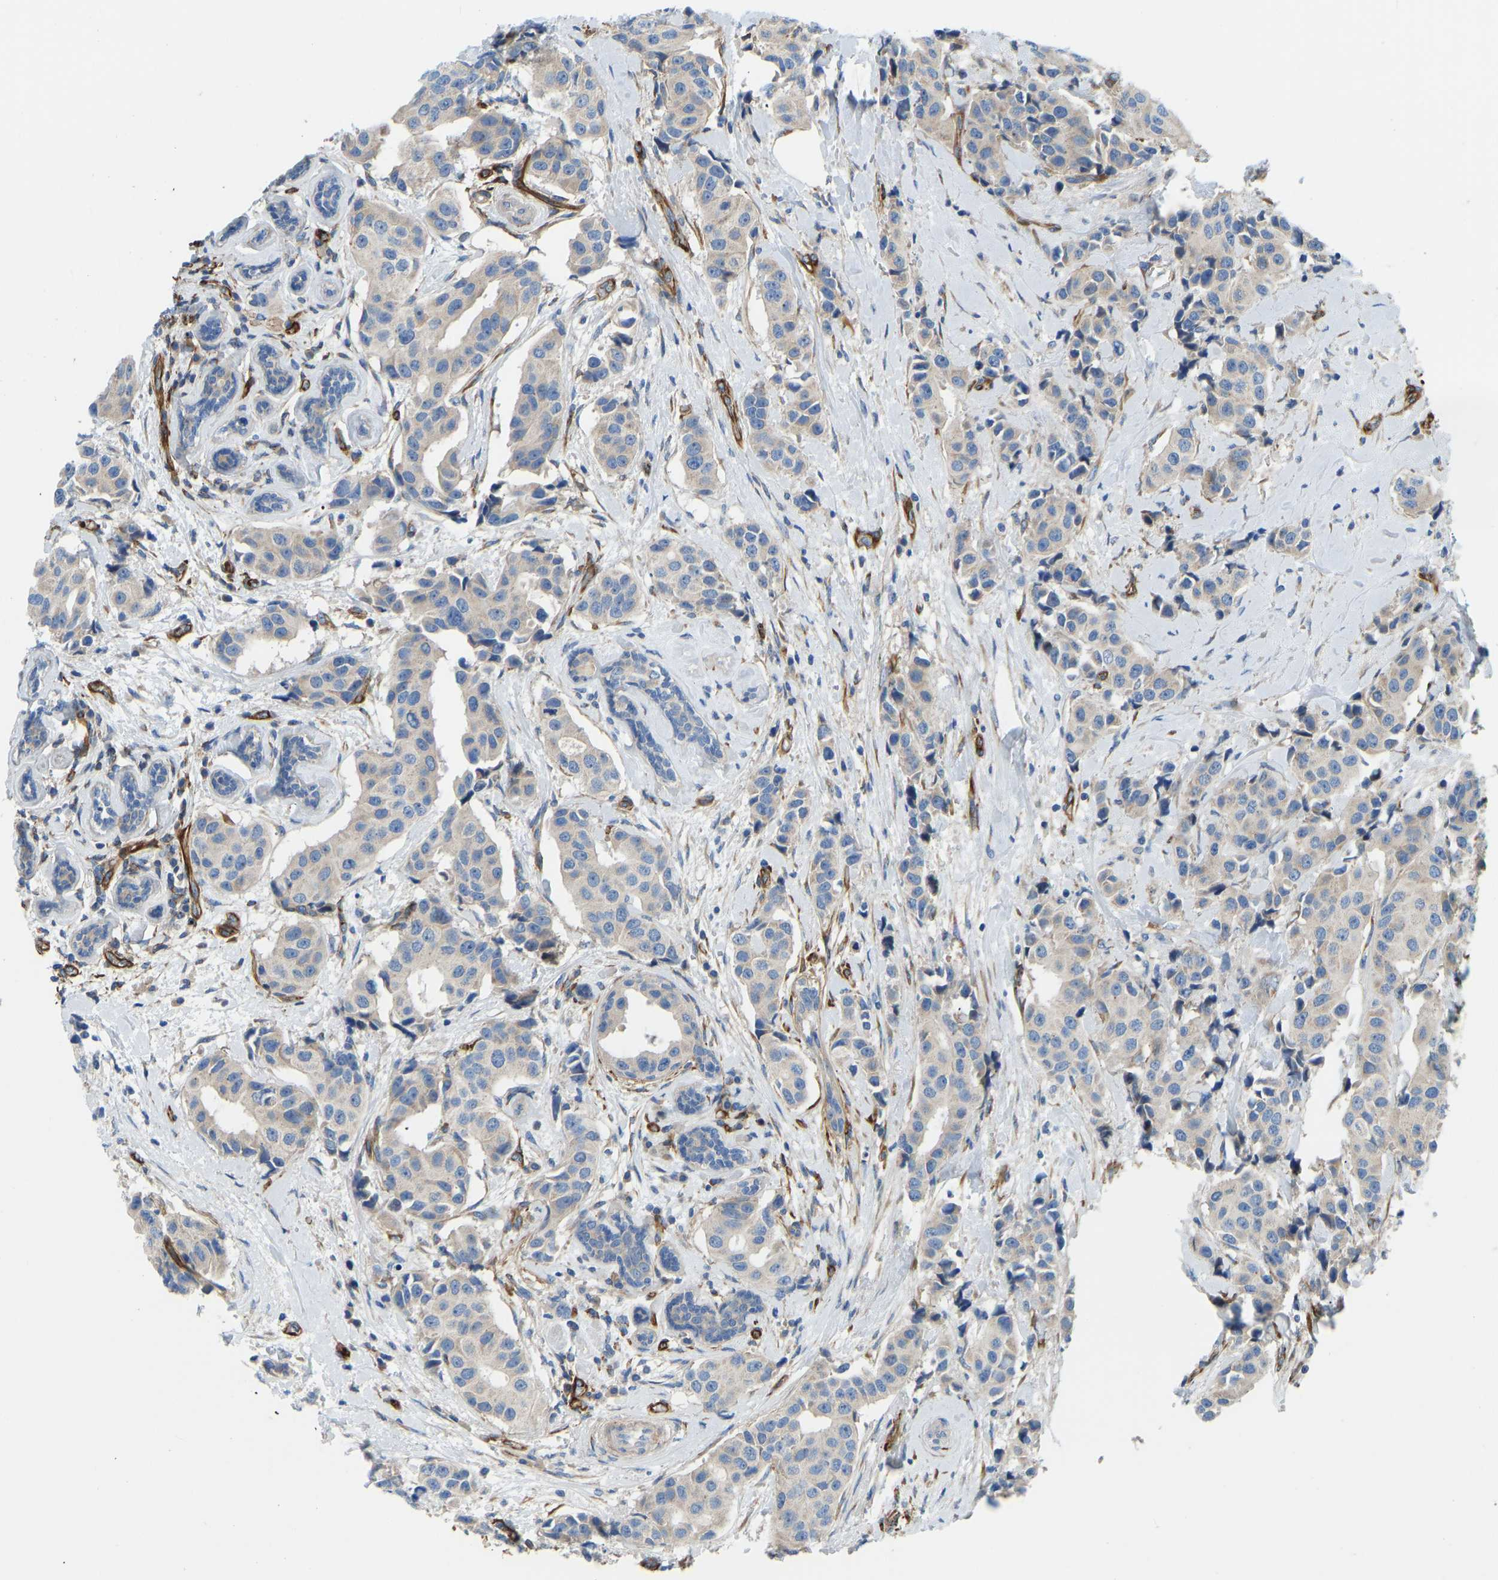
{"staining": {"intensity": "negative", "quantity": "none", "location": "none"}, "tissue": "breast cancer", "cell_type": "Tumor cells", "image_type": "cancer", "snomed": [{"axis": "morphology", "description": "Normal tissue, NOS"}, {"axis": "morphology", "description": "Duct carcinoma"}, {"axis": "topography", "description": "Breast"}], "caption": "Tumor cells show no significant expression in breast cancer (intraductal carcinoma).", "gene": "COL15A1", "patient": {"sex": "female", "age": 39}}